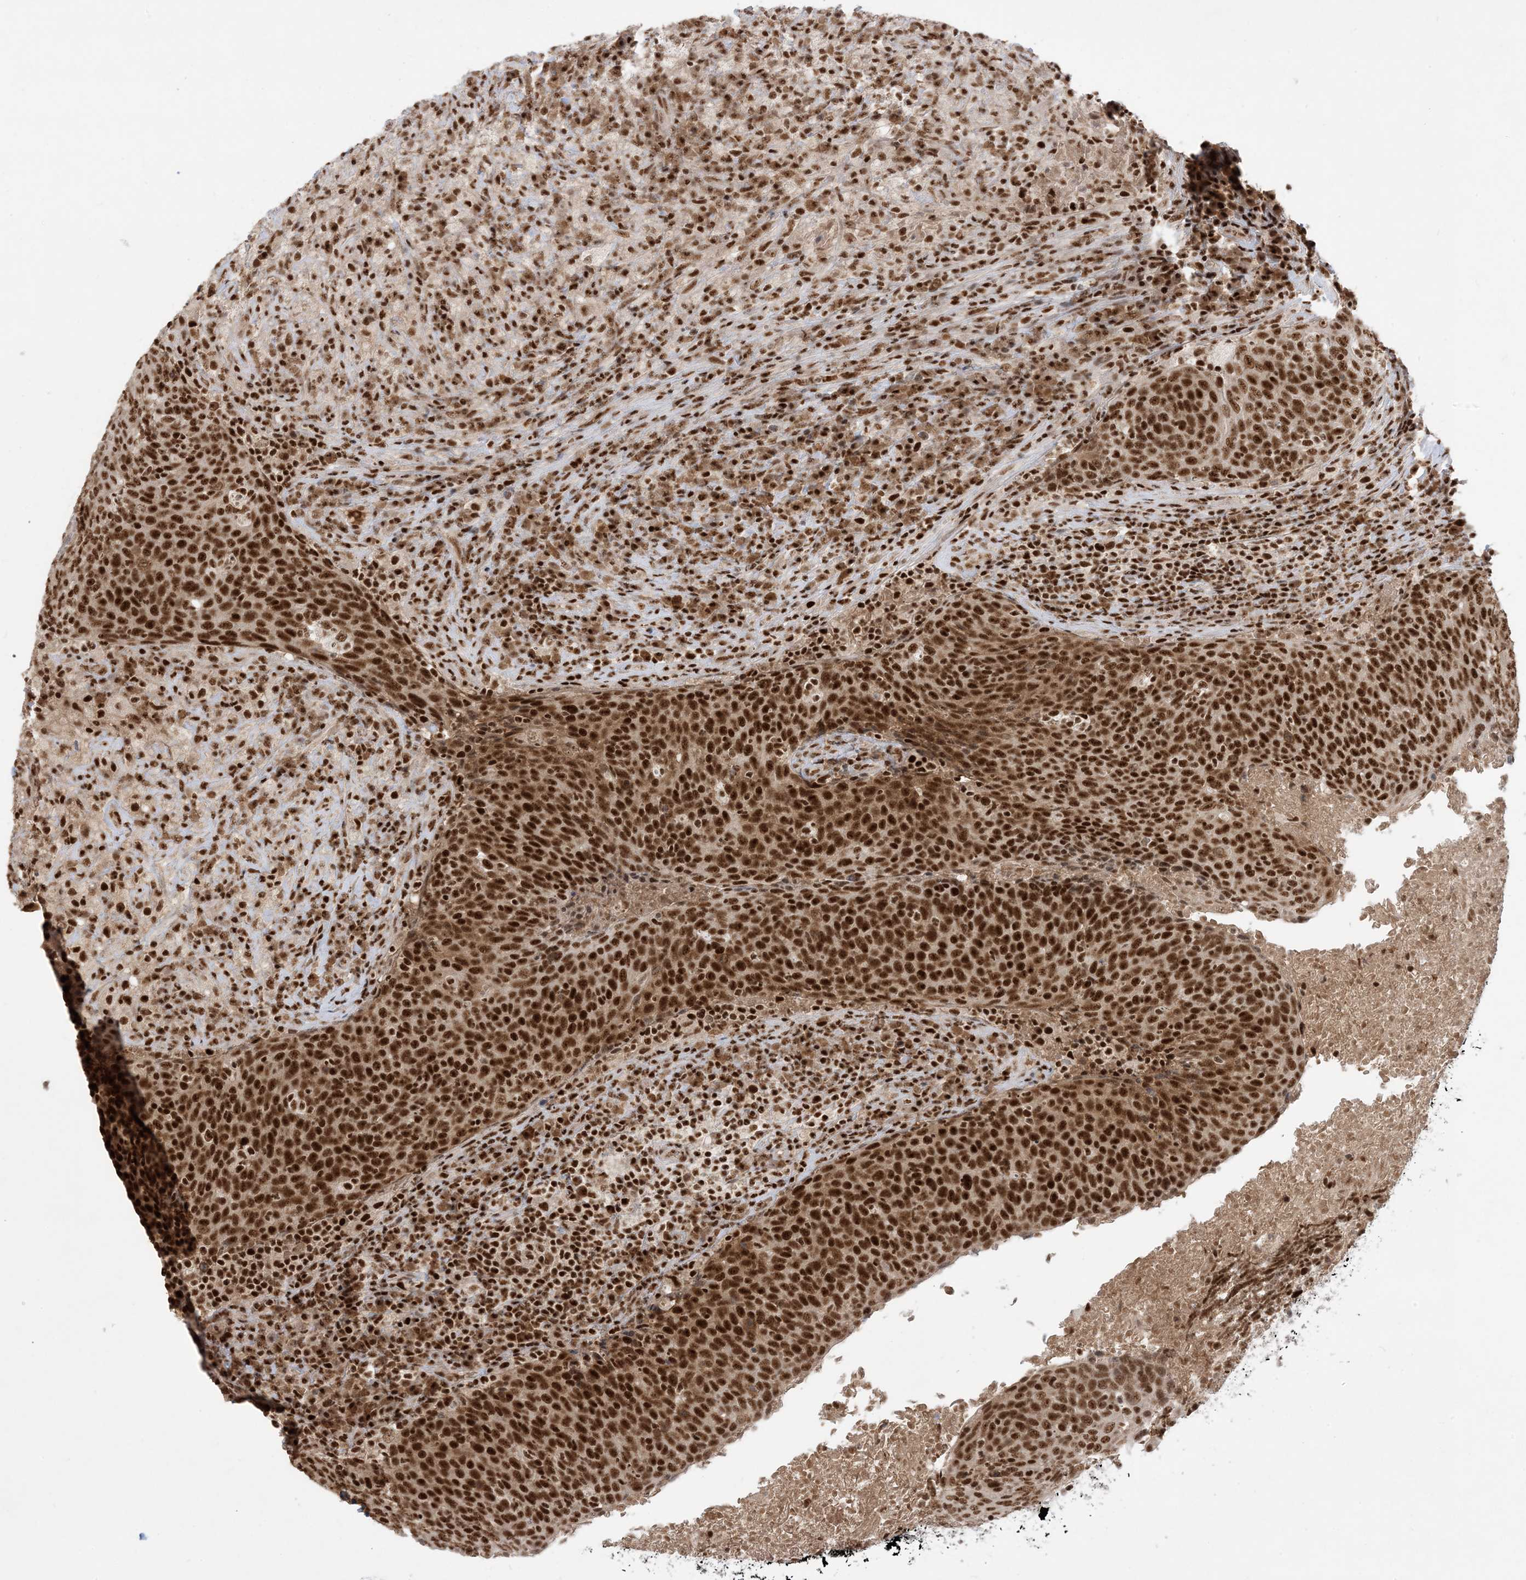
{"staining": {"intensity": "strong", "quantity": ">75%", "location": "nuclear"}, "tissue": "head and neck cancer", "cell_type": "Tumor cells", "image_type": "cancer", "snomed": [{"axis": "morphology", "description": "Squamous cell carcinoma, NOS"}, {"axis": "morphology", "description": "Squamous cell carcinoma, metastatic, NOS"}, {"axis": "topography", "description": "Lymph node"}, {"axis": "topography", "description": "Head-Neck"}], "caption": "A photomicrograph of metastatic squamous cell carcinoma (head and neck) stained for a protein demonstrates strong nuclear brown staining in tumor cells.", "gene": "PPIL2", "patient": {"sex": "male", "age": 62}}